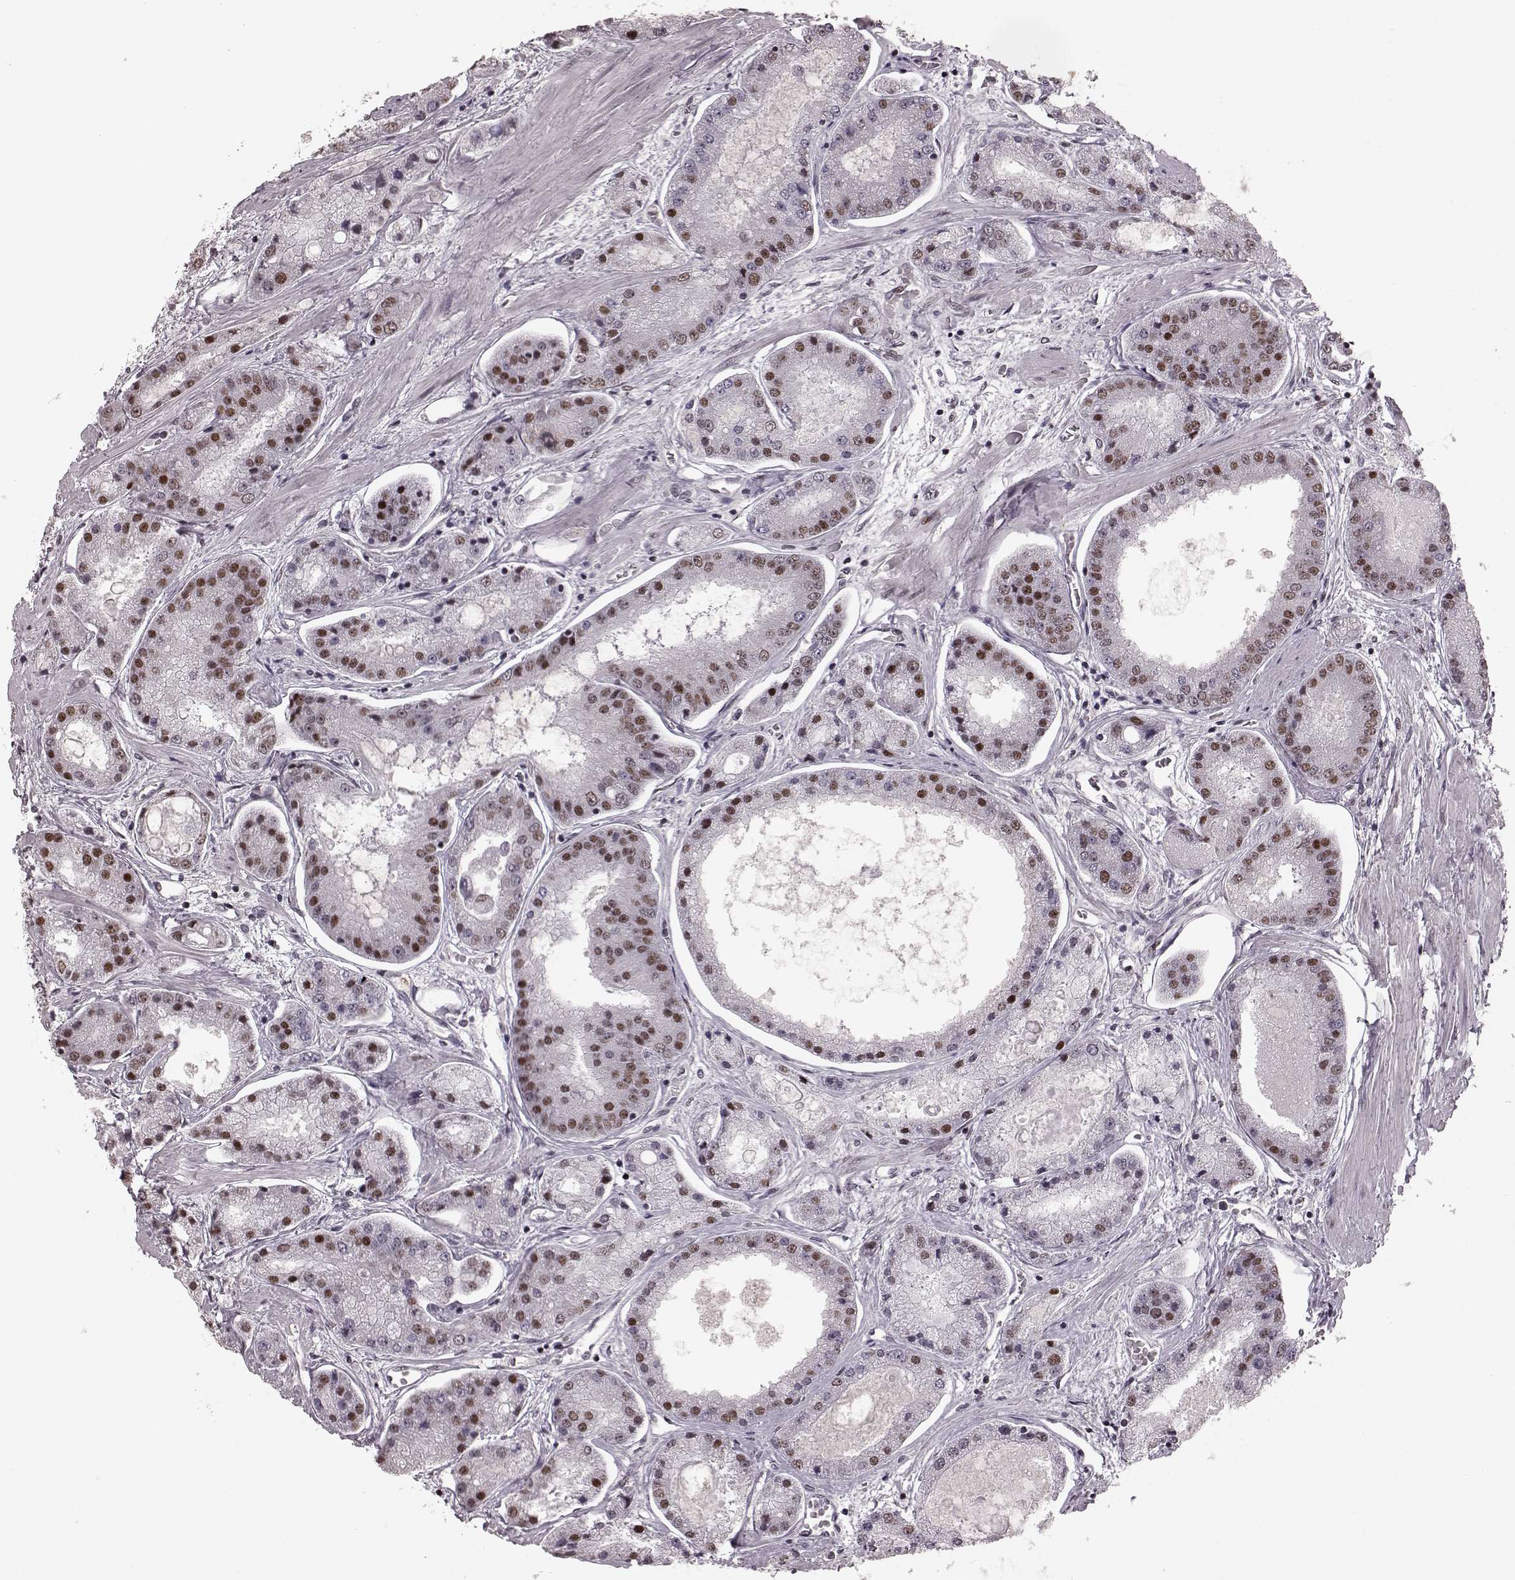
{"staining": {"intensity": "weak", "quantity": "25%-75%", "location": "nuclear"}, "tissue": "prostate cancer", "cell_type": "Tumor cells", "image_type": "cancer", "snomed": [{"axis": "morphology", "description": "Adenocarcinoma, High grade"}, {"axis": "topography", "description": "Prostate"}], "caption": "There is low levels of weak nuclear positivity in tumor cells of prostate adenocarcinoma (high-grade), as demonstrated by immunohistochemical staining (brown color).", "gene": "NR2C1", "patient": {"sex": "male", "age": 67}}